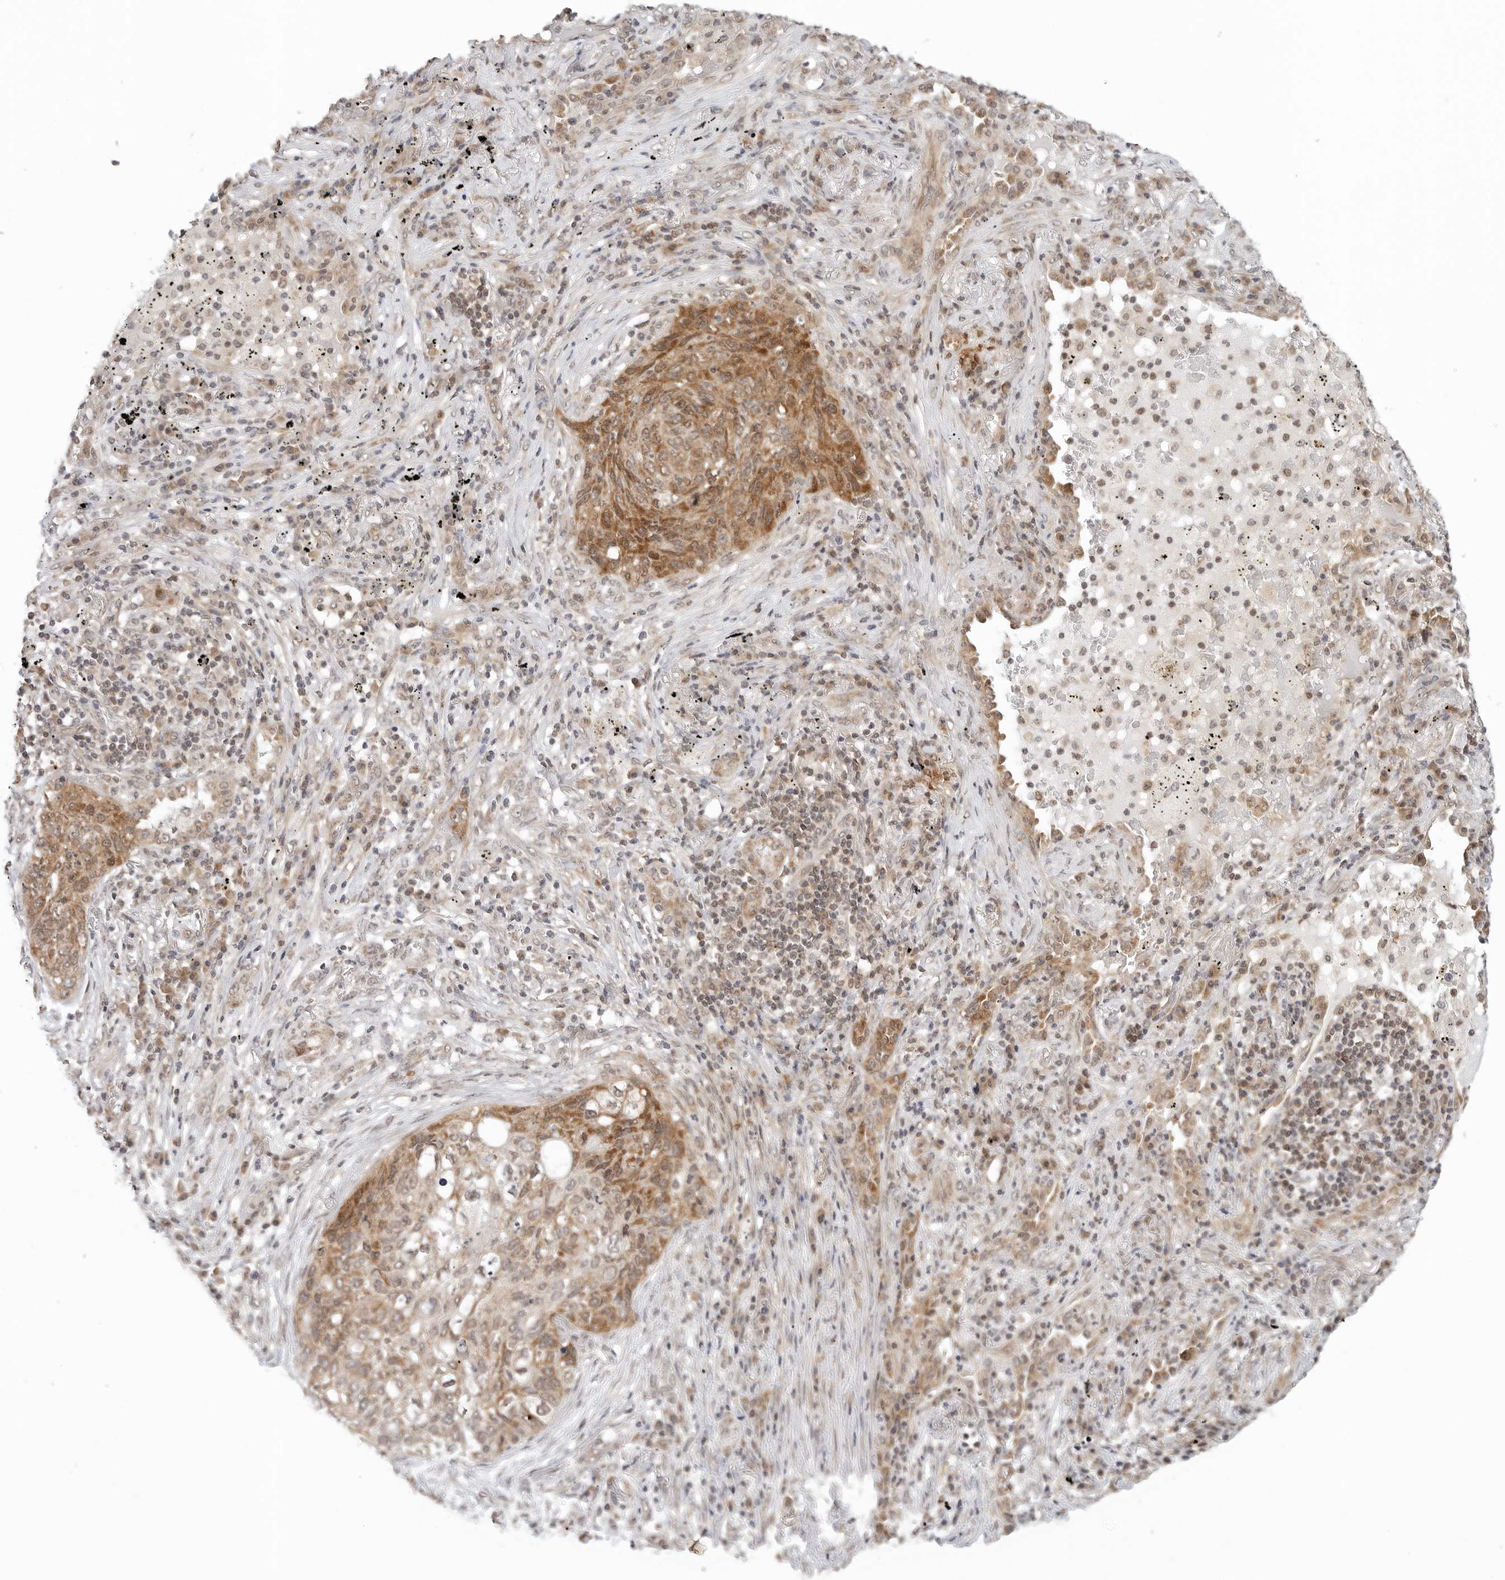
{"staining": {"intensity": "moderate", "quantity": ">75%", "location": "cytoplasmic/membranous,nuclear"}, "tissue": "lung cancer", "cell_type": "Tumor cells", "image_type": "cancer", "snomed": [{"axis": "morphology", "description": "Squamous cell carcinoma, NOS"}, {"axis": "topography", "description": "Lung"}], "caption": "Lung cancer tissue exhibits moderate cytoplasmic/membranous and nuclear positivity in about >75% of tumor cells", "gene": "METAP1", "patient": {"sex": "female", "age": 63}}